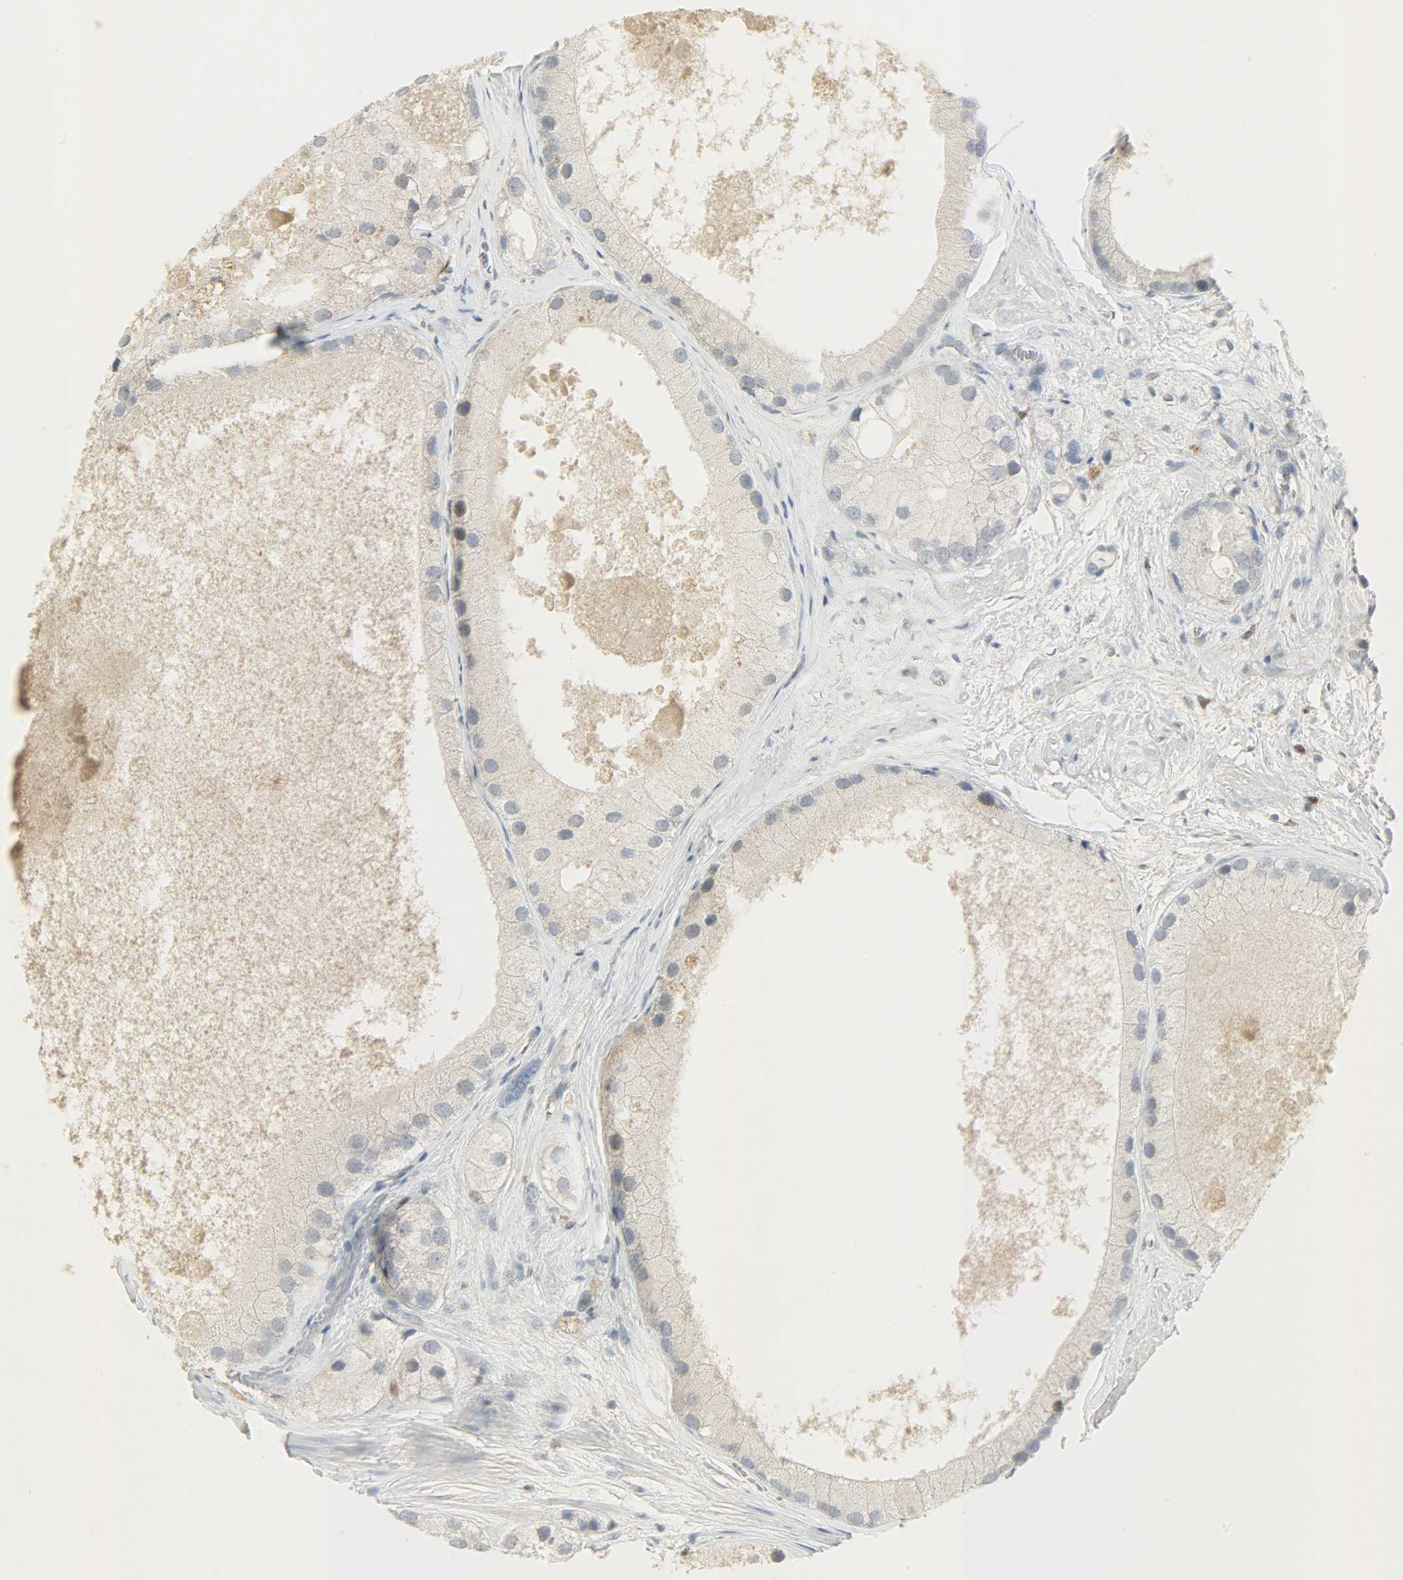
{"staining": {"intensity": "negative", "quantity": "none", "location": "none"}, "tissue": "prostate cancer", "cell_type": "Tumor cells", "image_type": "cancer", "snomed": [{"axis": "morphology", "description": "Adenocarcinoma, Low grade"}, {"axis": "topography", "description": "Prostate"}], "caption": "High power microscopy image of an immunohistochemistry image of prostate cancer (adenocarcinoma (low-grade)), revealing no significant positivity in tumor cells. (DAB (3,3'-diaminobenzidine) IHC visualized using brightfield microscopy, high magnification).", "gene": "CAMK4", "patient": {"sex": "male", "age": 69}}